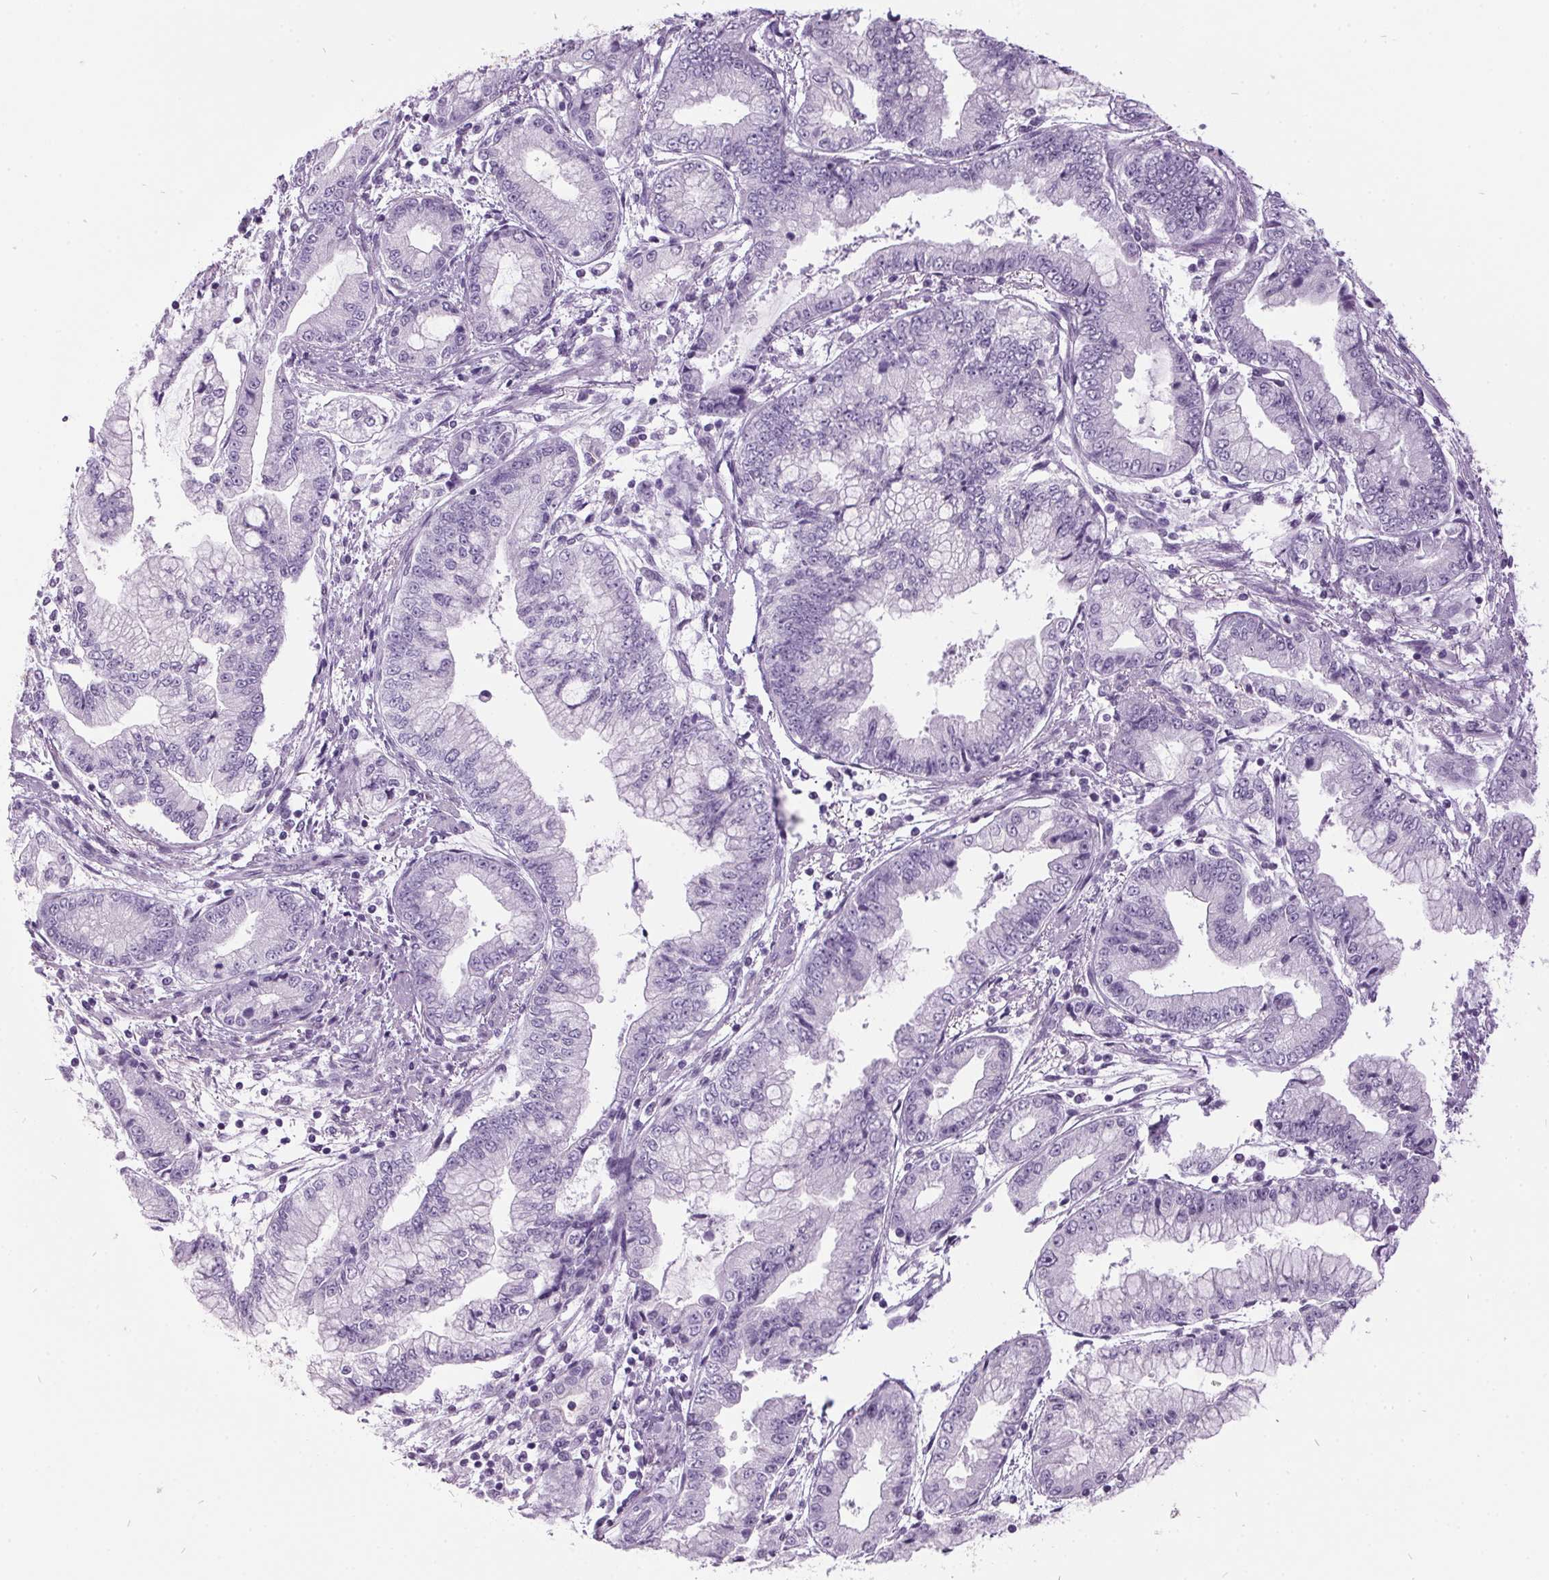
{"staining": {"intensity": "negative", "quantity": "none", "location": "none"}, "tissue": "stomach cancer", "cell_type": "Tumor cells", "image_type": "cancer", "snomed": [{"axis": "morphology", "description": "Adenocarcinoma, NOS"}, {"axis": "topography", "description": "Stomach, upper"}], "caption": "High magnification brightfield microscopy of stomach cancer stained with DAB (3,3'-diaminobenzidine) (brown) and counterstained with hematoxylin (blue): tumor cells show no significant positivity.", "gene": "ODAD2", "patient": {"sex": "female", "age": 74}}